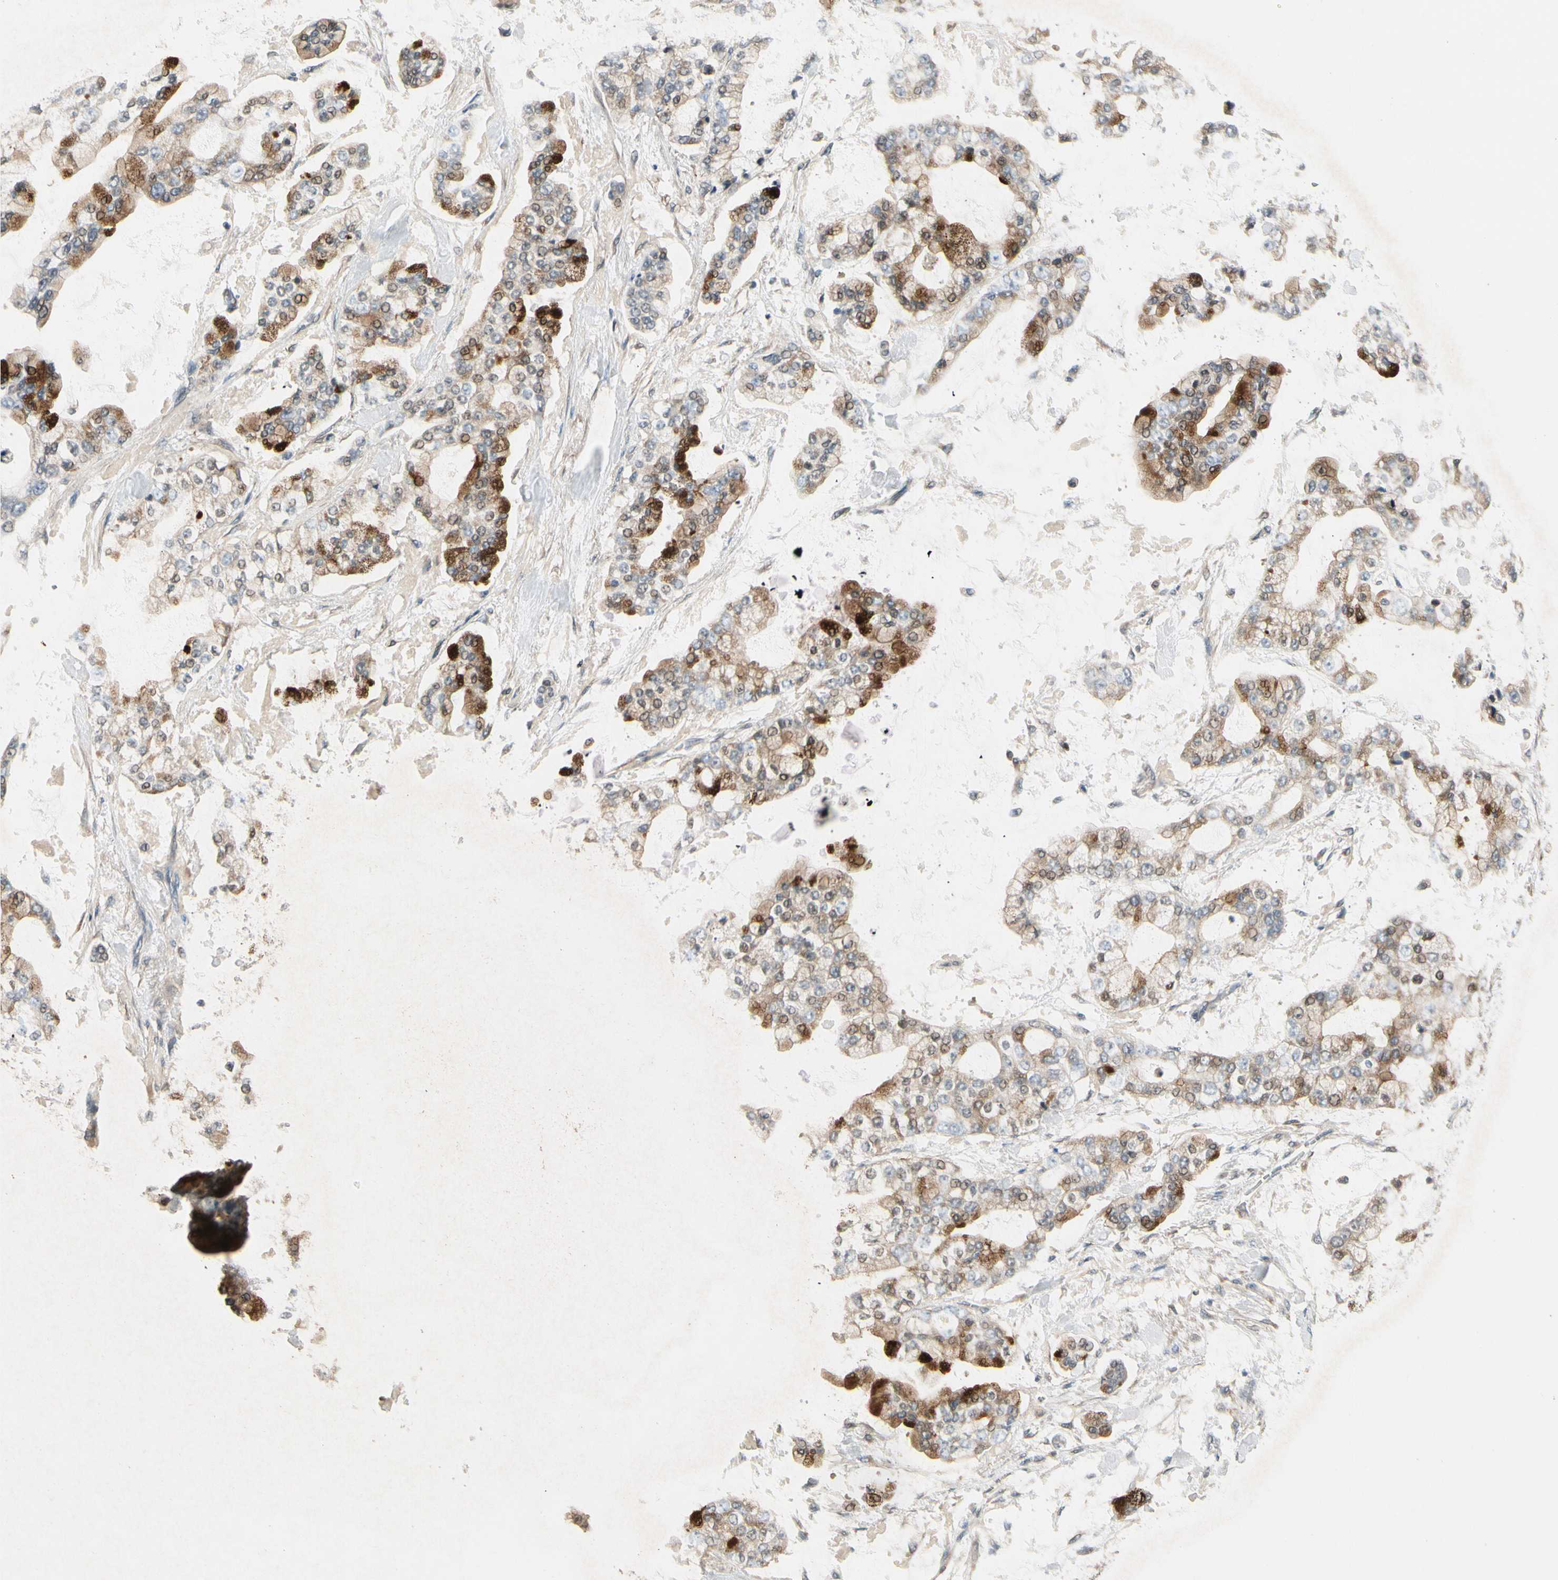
{"staining": {"intensity": "moderate", "quantity": ">75%", "location": "cytoplasmic/membranous"}, "tissue": "stomach cancer", "cell_type": "Tumor cells", "image_type": "cancer", "snomed": [{"axis": "morphology", "description": "Normal tissue, NOS"}, {"axis": "morphology", "description": "Adenocarcinoma, NOS"}, {"axis": "topography", "description": "Stomach, upper"}, {"axis": "topography", "description": "Stomach"}], "caption": "An IHC micrograph of tumor tissue is shown. Protein staining in brown highlights moderate cytoplasmic/membranous positivity in adenocarcinoma (stomach) within tumor cells.", "gene": "PLXNA1", "patient": {"sex": "male", "age": 76}}